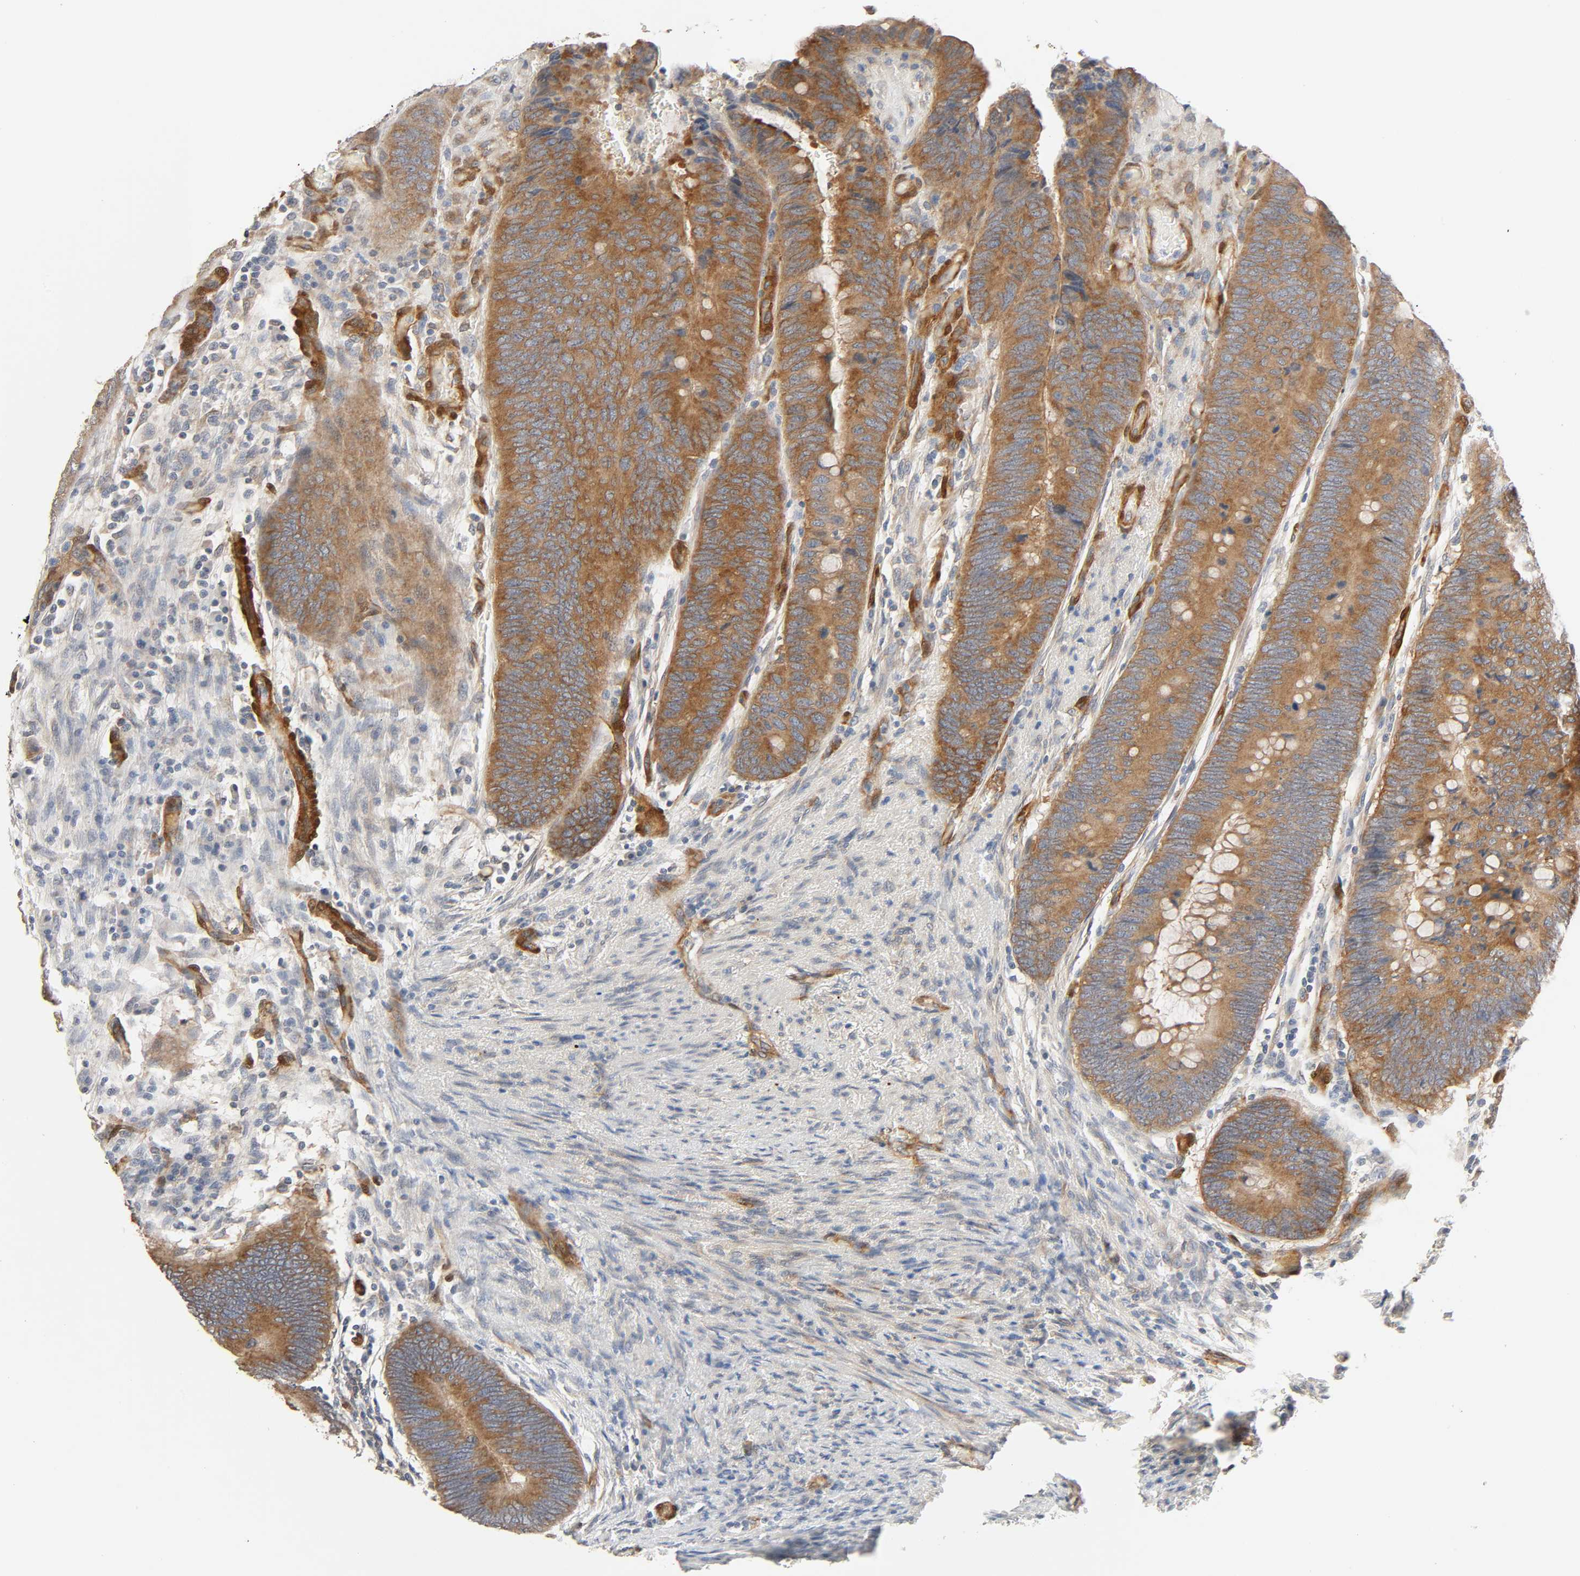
{"staining": {"intensity": "moderate", "quantity": ">75%", "location": "cytoplasmic/membranous"}, "tissue": "colorectal cancer", "cell_type": "Tumor cells", "image_type": "cancer", "snomed": [{"axis": "morphology", "description": "Normal tissue, NOS"}, {"axis": "morphology", "description": "Adenocarcinoma, NOS"}, {"axis": "topography", "description": "Rectum"}, {"axis": "topography", "description": "Peripheral nerve tissue"}], "caption": "Immunohistochemical staining of human colorectal cancer (adenocarcinoma) demonstrates moderate cytoplasmic/membranous protein expression in approximately >75% of tumor cells.", "gene": "PTK2", "patient": {"sex": "male", "age": 92}}